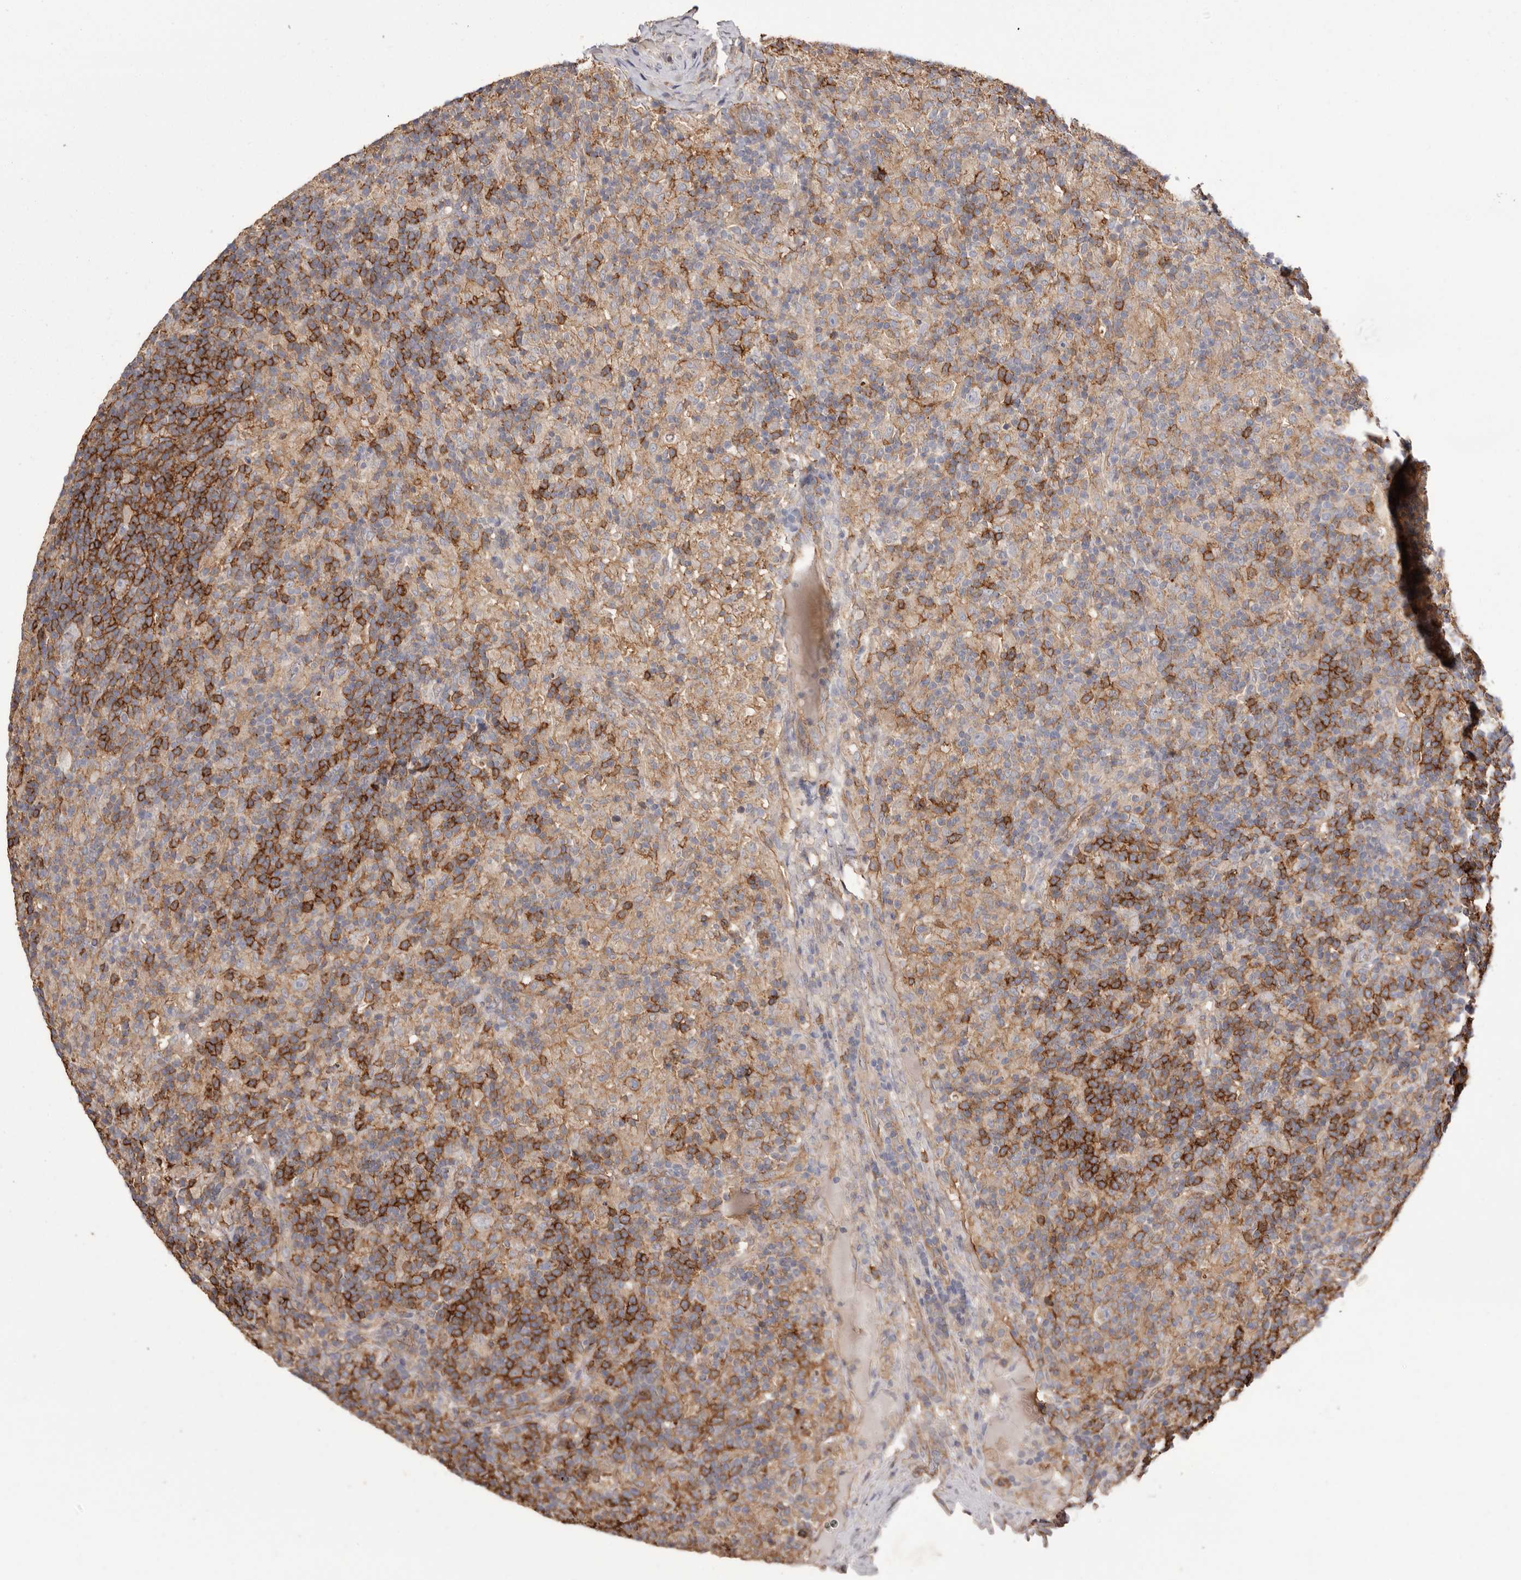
{"staining": {"intensity": "negative", "quantity": "none", "location": "none"}, "tissue": "lymphoma", "cell_type": "Tumor cells", "image_type": "cancer", "snomed": [{"axis": "morphology", "description": "Hodgkin's disease, NOS"}, {"axis": "topography", "description": "Lymph node"}], "caption": "An IHC micrograph of lymphoma is shown. There is no staining in tumor cells of lymphoma. Brightfield microscopy of immunohistochemistry stained with DAB (brown) and hematoxylin (blue), captured at high magnification.", "gene": "MMACHC", "patient": {"sex": "male", "age": 70}}